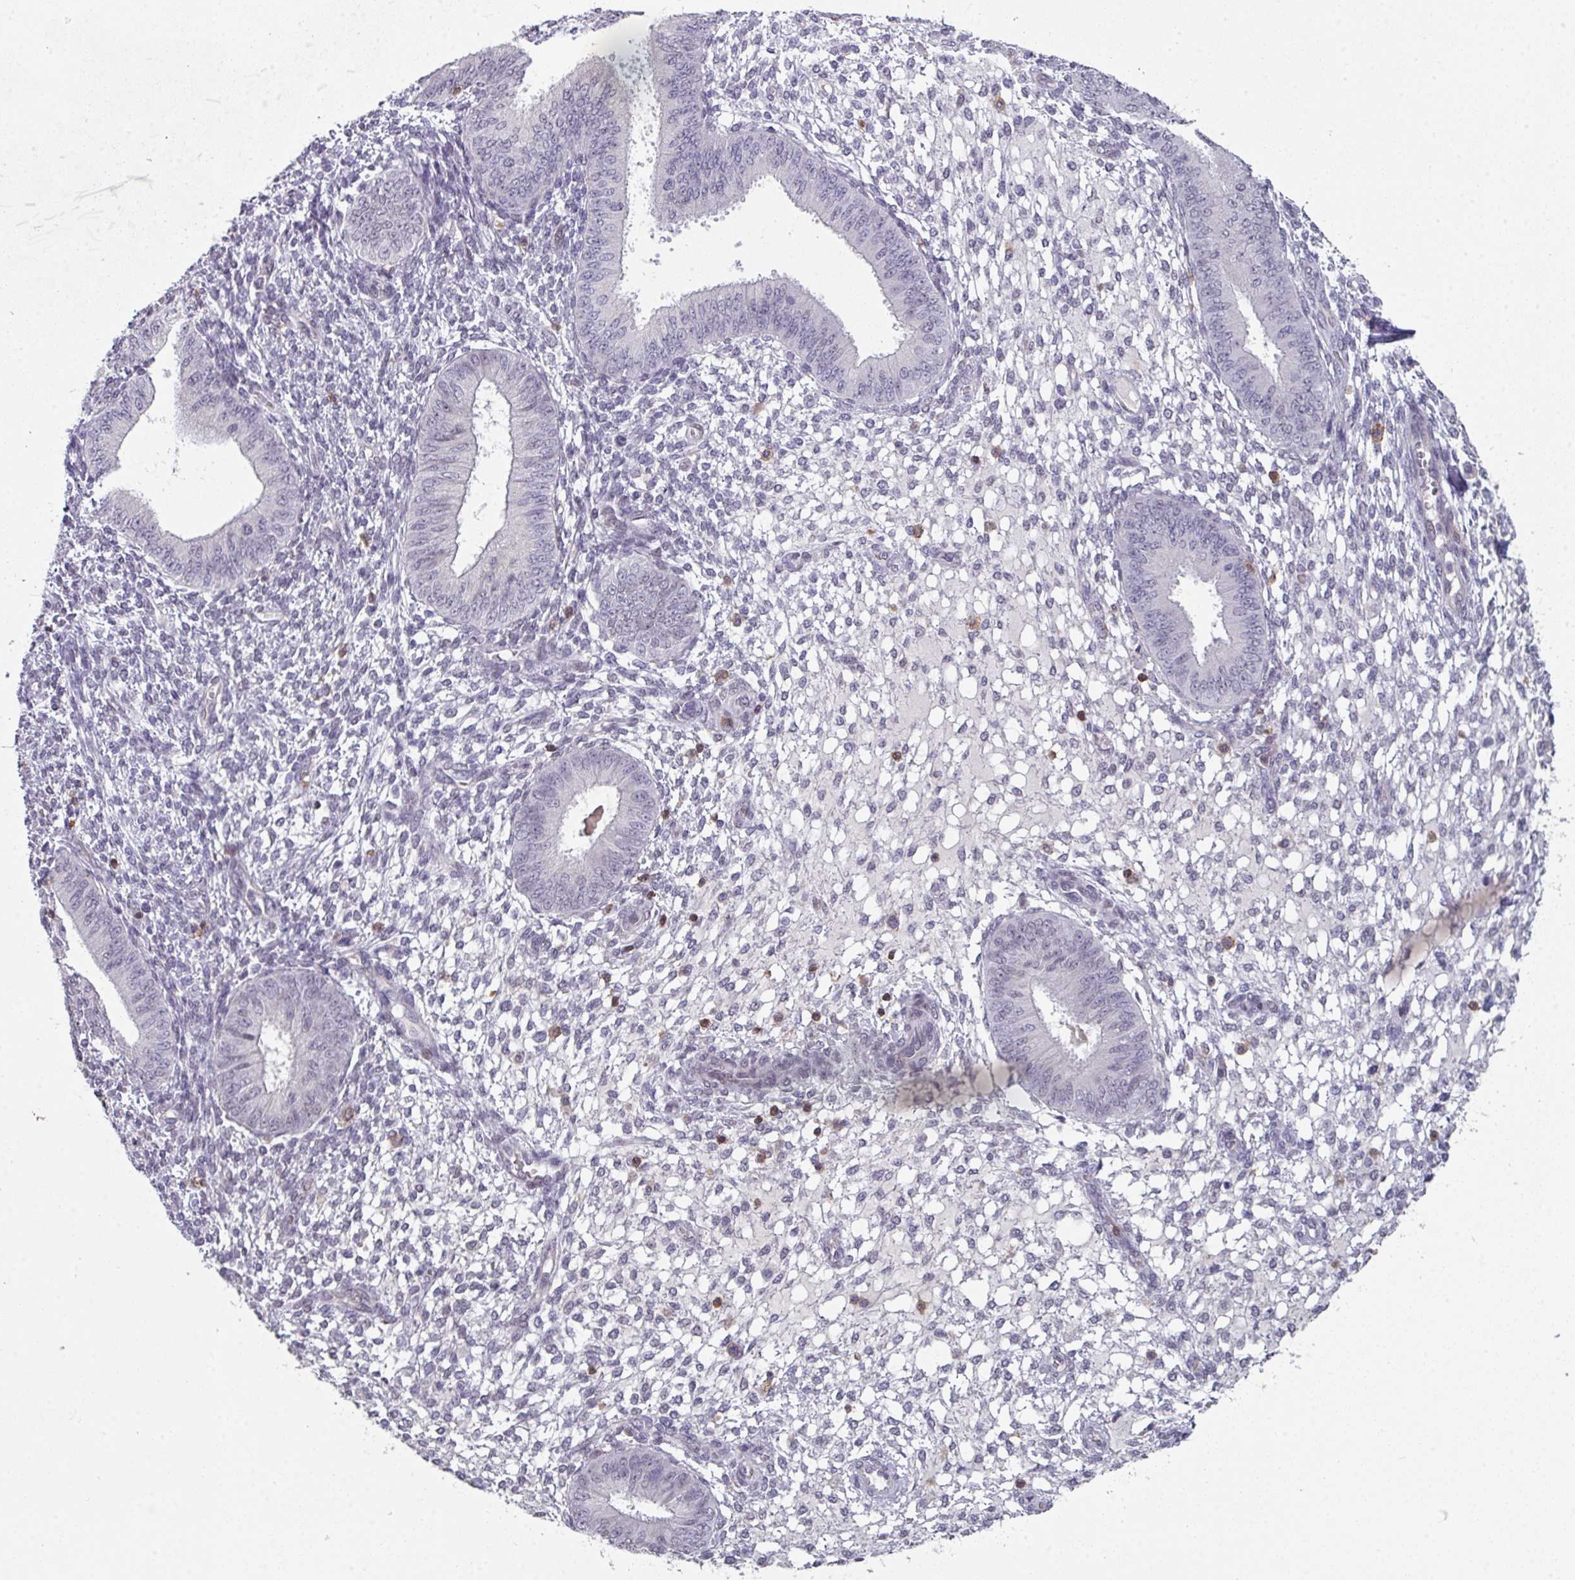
{"staining": {"intensity": "negative", "quantity": "none", "location": "none"}, "tissue": "endometrium", "cell_type": "Cells in endometrial stroma", "image_type": "normal", "snomed": [{"axis": "morphology", "description": "Normal tissue, NOS"}, {"axis": "topography", "description": "Endometrium"}], "caption": "The immunohistochemistry (IHC) micrograph has no significant staining in cells in endometrial stroma of endometrium. The staining was performed using DAB (3,3'-diaminobenzidine) to visualize the protein expression in brown, while the nuclei were stained in blue with hematoxylin (Magnification: 20x).", "gene": "RASAL3", "patient": {"sex": "female", "age": 49}}